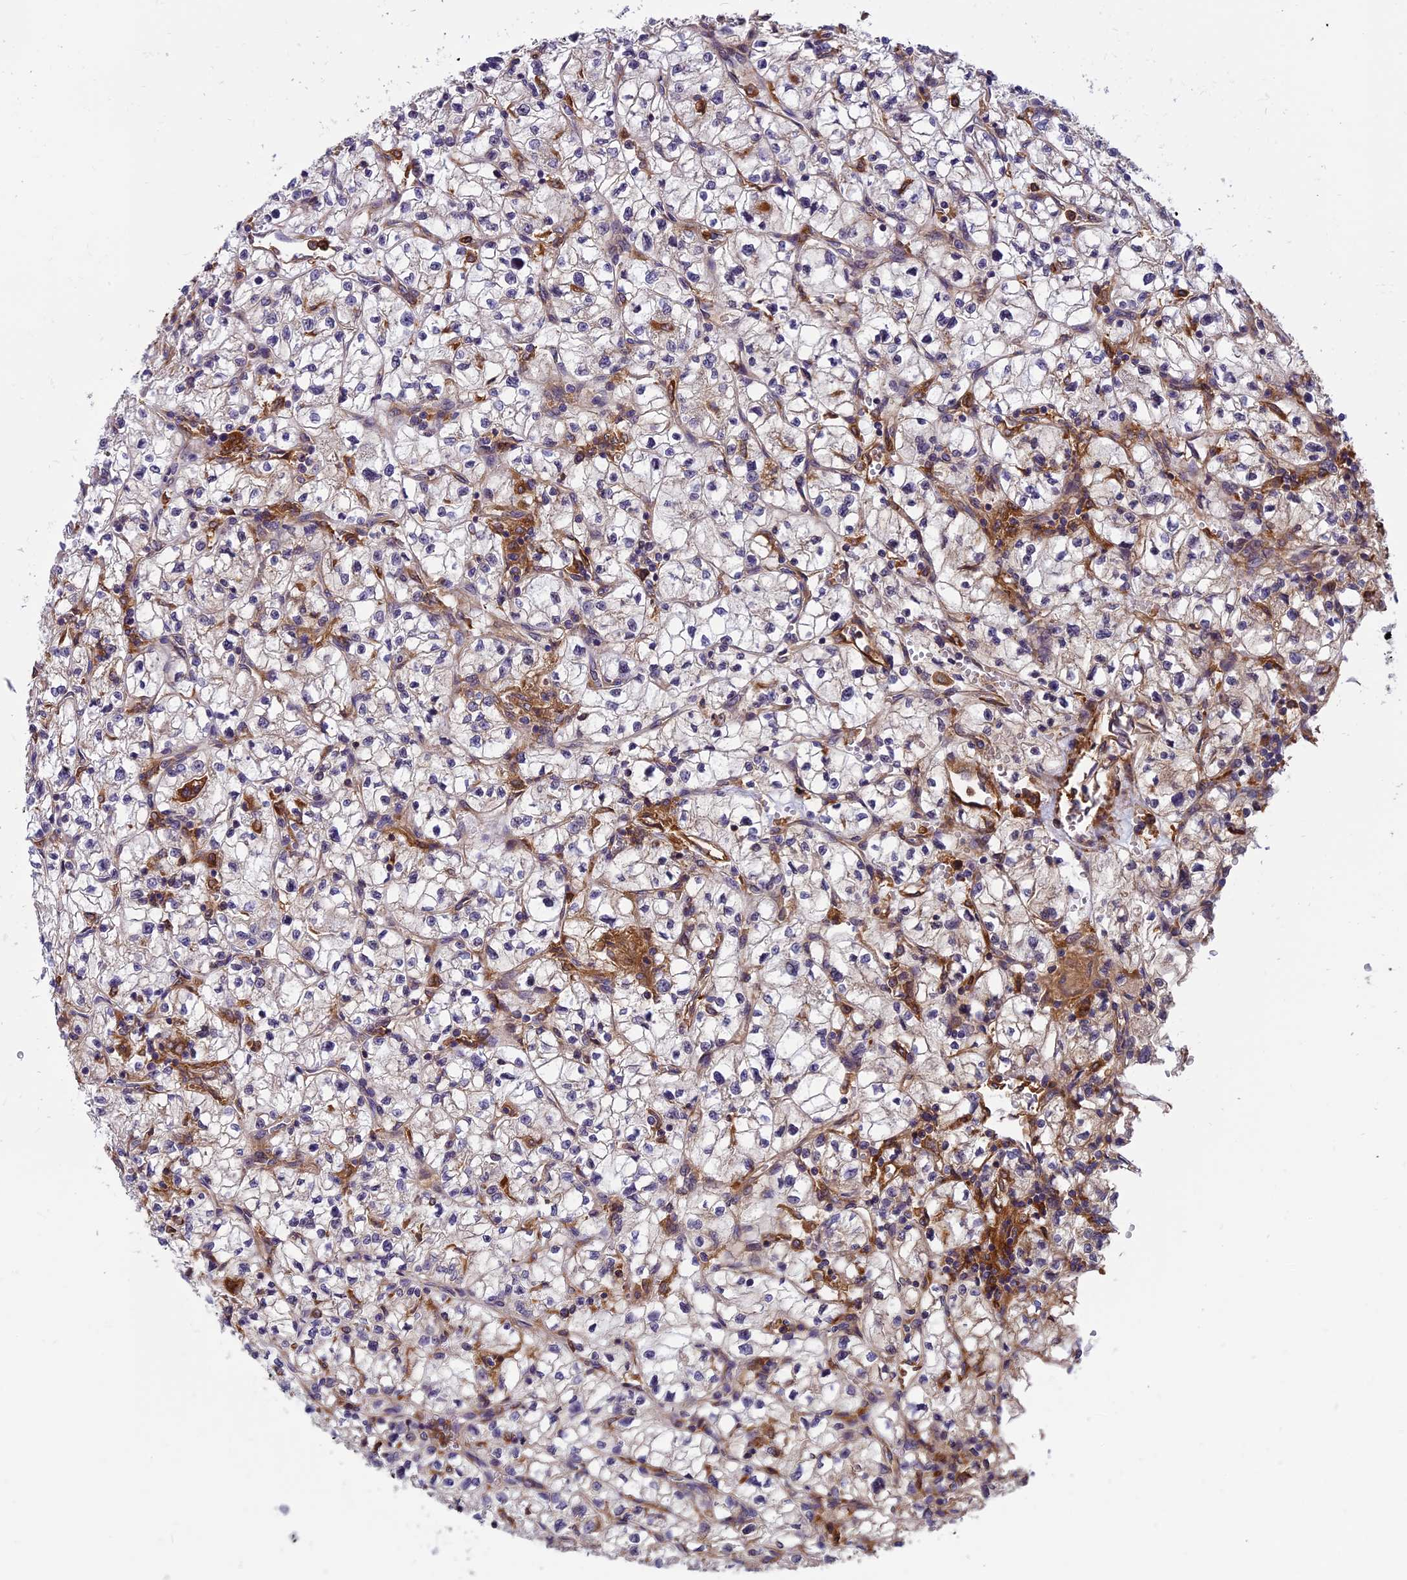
{"staining": {"intensity": "weak", "quantity": "25%-75%", "location": "cytoplasmic/membranous"}, "tissue": "renal cancer", "cell_type": "Tumor cells", "image_type": "cancer", "snomed": [{"axis": "morphology", "description": "Adenocarcinoma, NOS"}, {"axis": "topography", "description": "Kidney"}], "caption": "Human adenocarcinoma (renal) stained with a protein marker exhibits weak staining in tumor cells.", "gene": "EHBP1L1", "patient": {"sex": "female", "age": 64}}